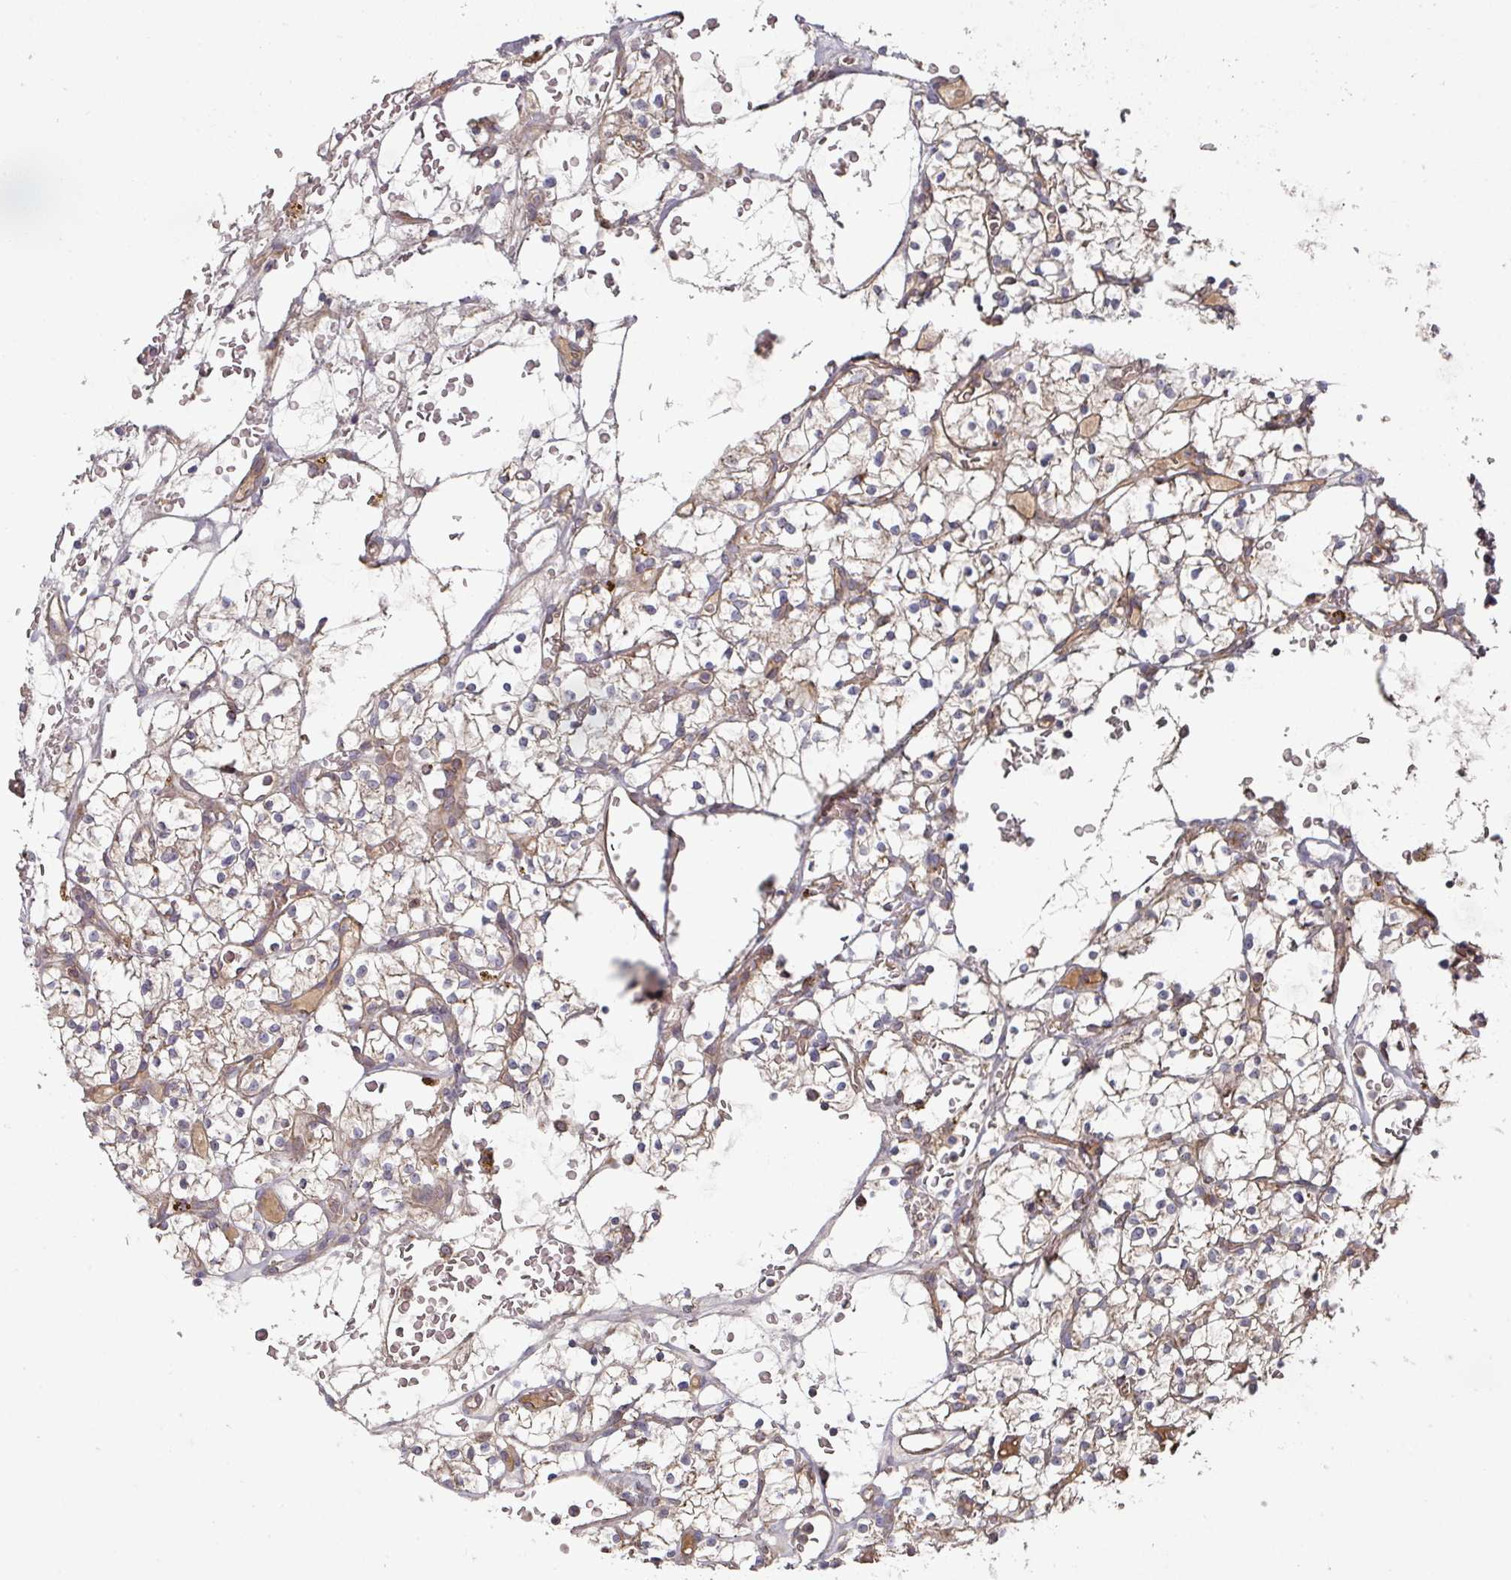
{"staining": {"intensity": "negative", "quantity": "none", "location": "none"}, "tissue": "renal cancer", "cell_type": "Tumor cells", "image_type": "cancer", "snomed": [{"axis": "morphology", "description": "Adenocarcinoma, NOS"}, {"axis": "topography", "description": "Kidney"}], "caption": "Immunohistochemistry photomicrograph of adenocarcinoma (renal) stained for a protein (brown), which exhibits no positivity in tumor cells.", "gene": "DNAJC7", "patient": {"sex": "female", "age": 64}}